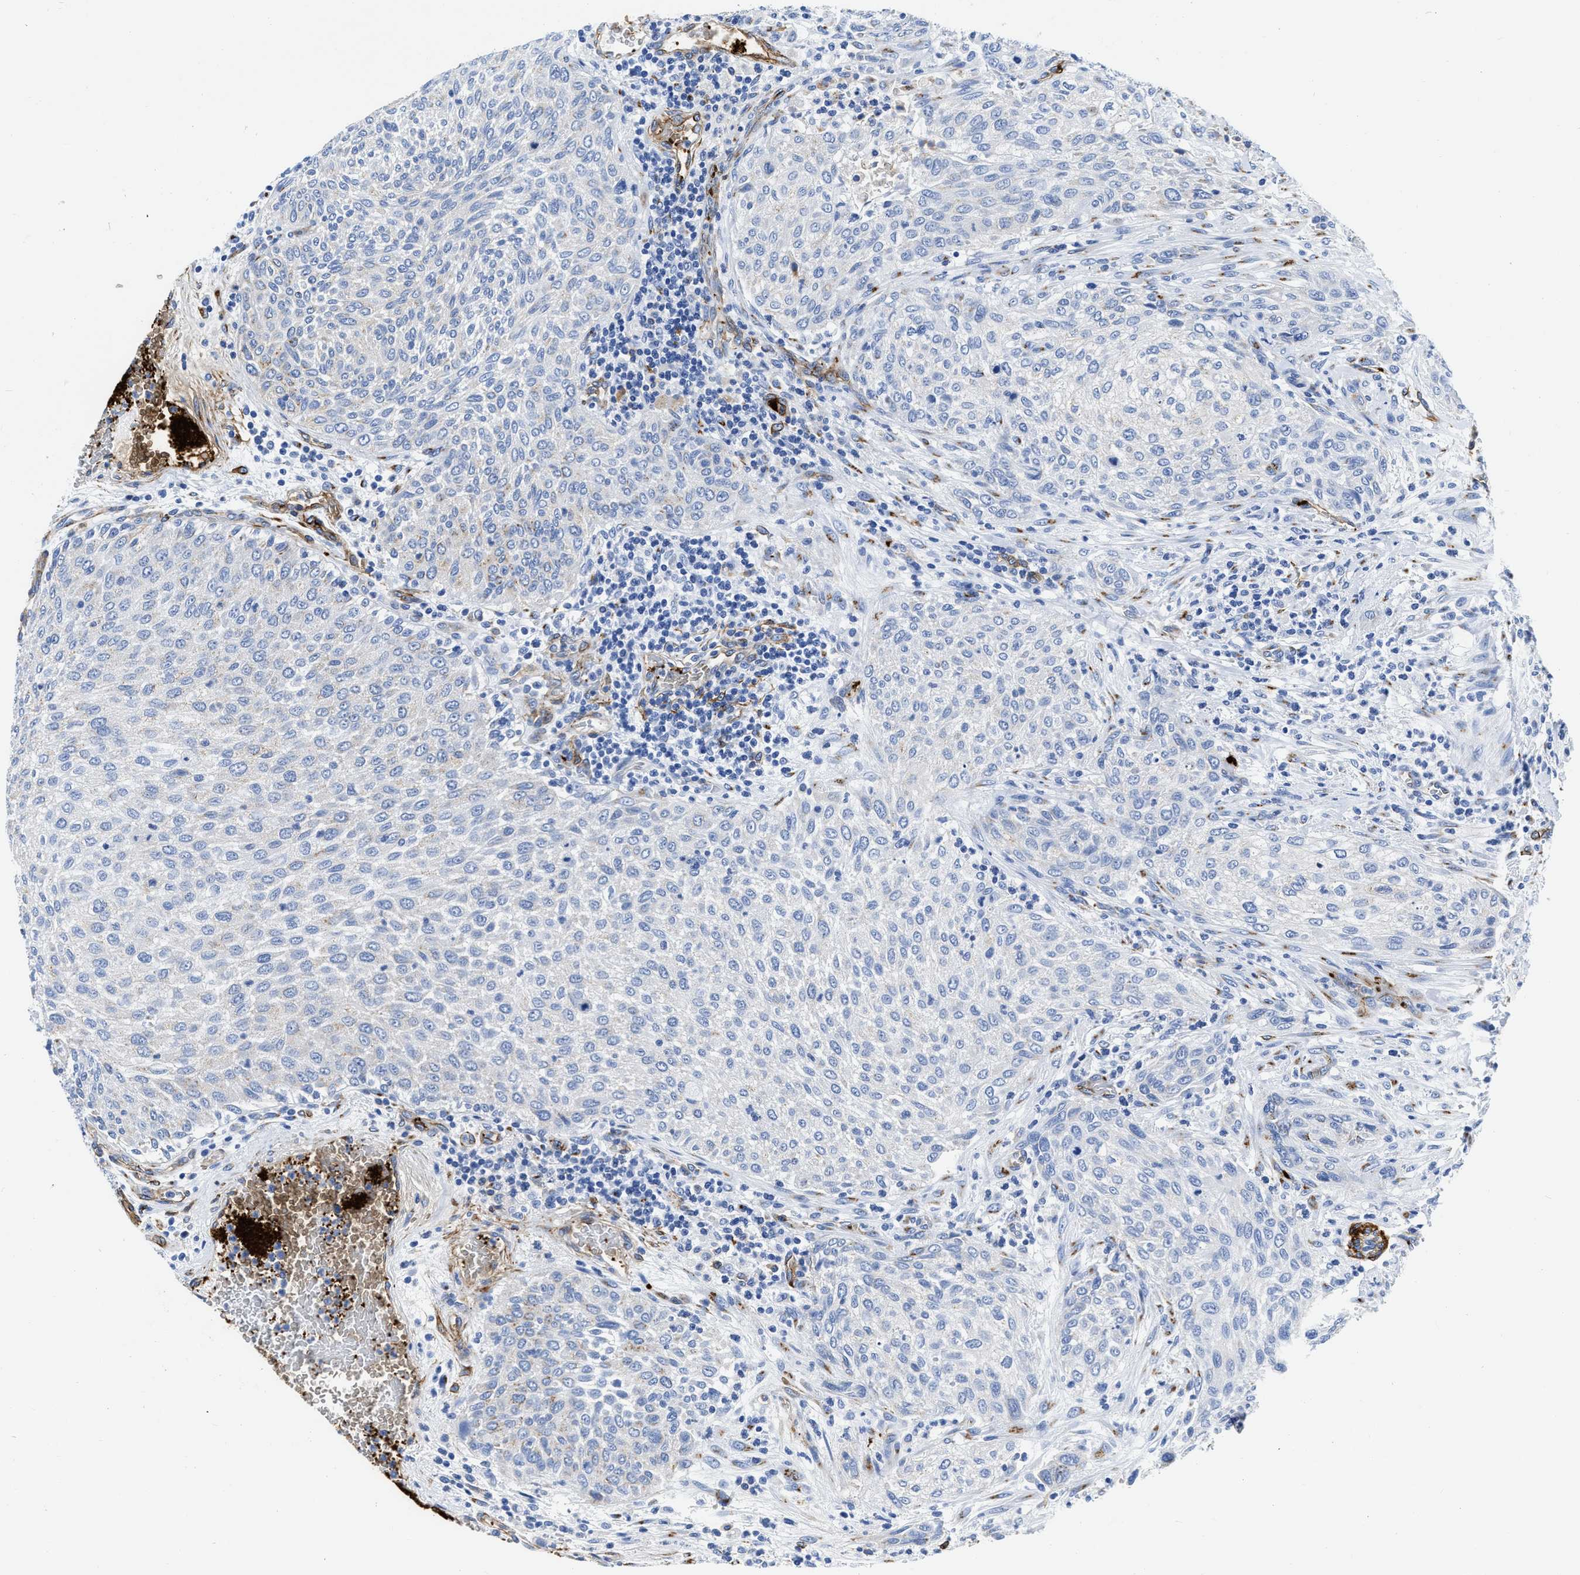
{"staining": {"intensity": "weak", "quantity": "<25%", "location": "cytoplasmic/membranous"}, "tissue": "urothelial cancer", "cell_type": "Tumor cells", "image_type": "cancer", "snomed": [{"axis": "morphology", "description": "Urothelial carcinoma, Low grade"}, {"axis": "morphology", "description": "Urothelial carcinoma, High grade"}, {"axis": "topography", "description": "Urinary bladder"}], "caption": "The histopathology image displays no significant expression in tumor cells of urothelial cancer. (Brightfield microscopy of DAB (3,3'-diaminobenzidine) IHC at high magnification).", "gene": "TVP23B", "patient": {"sex": "male", "age": 35}}